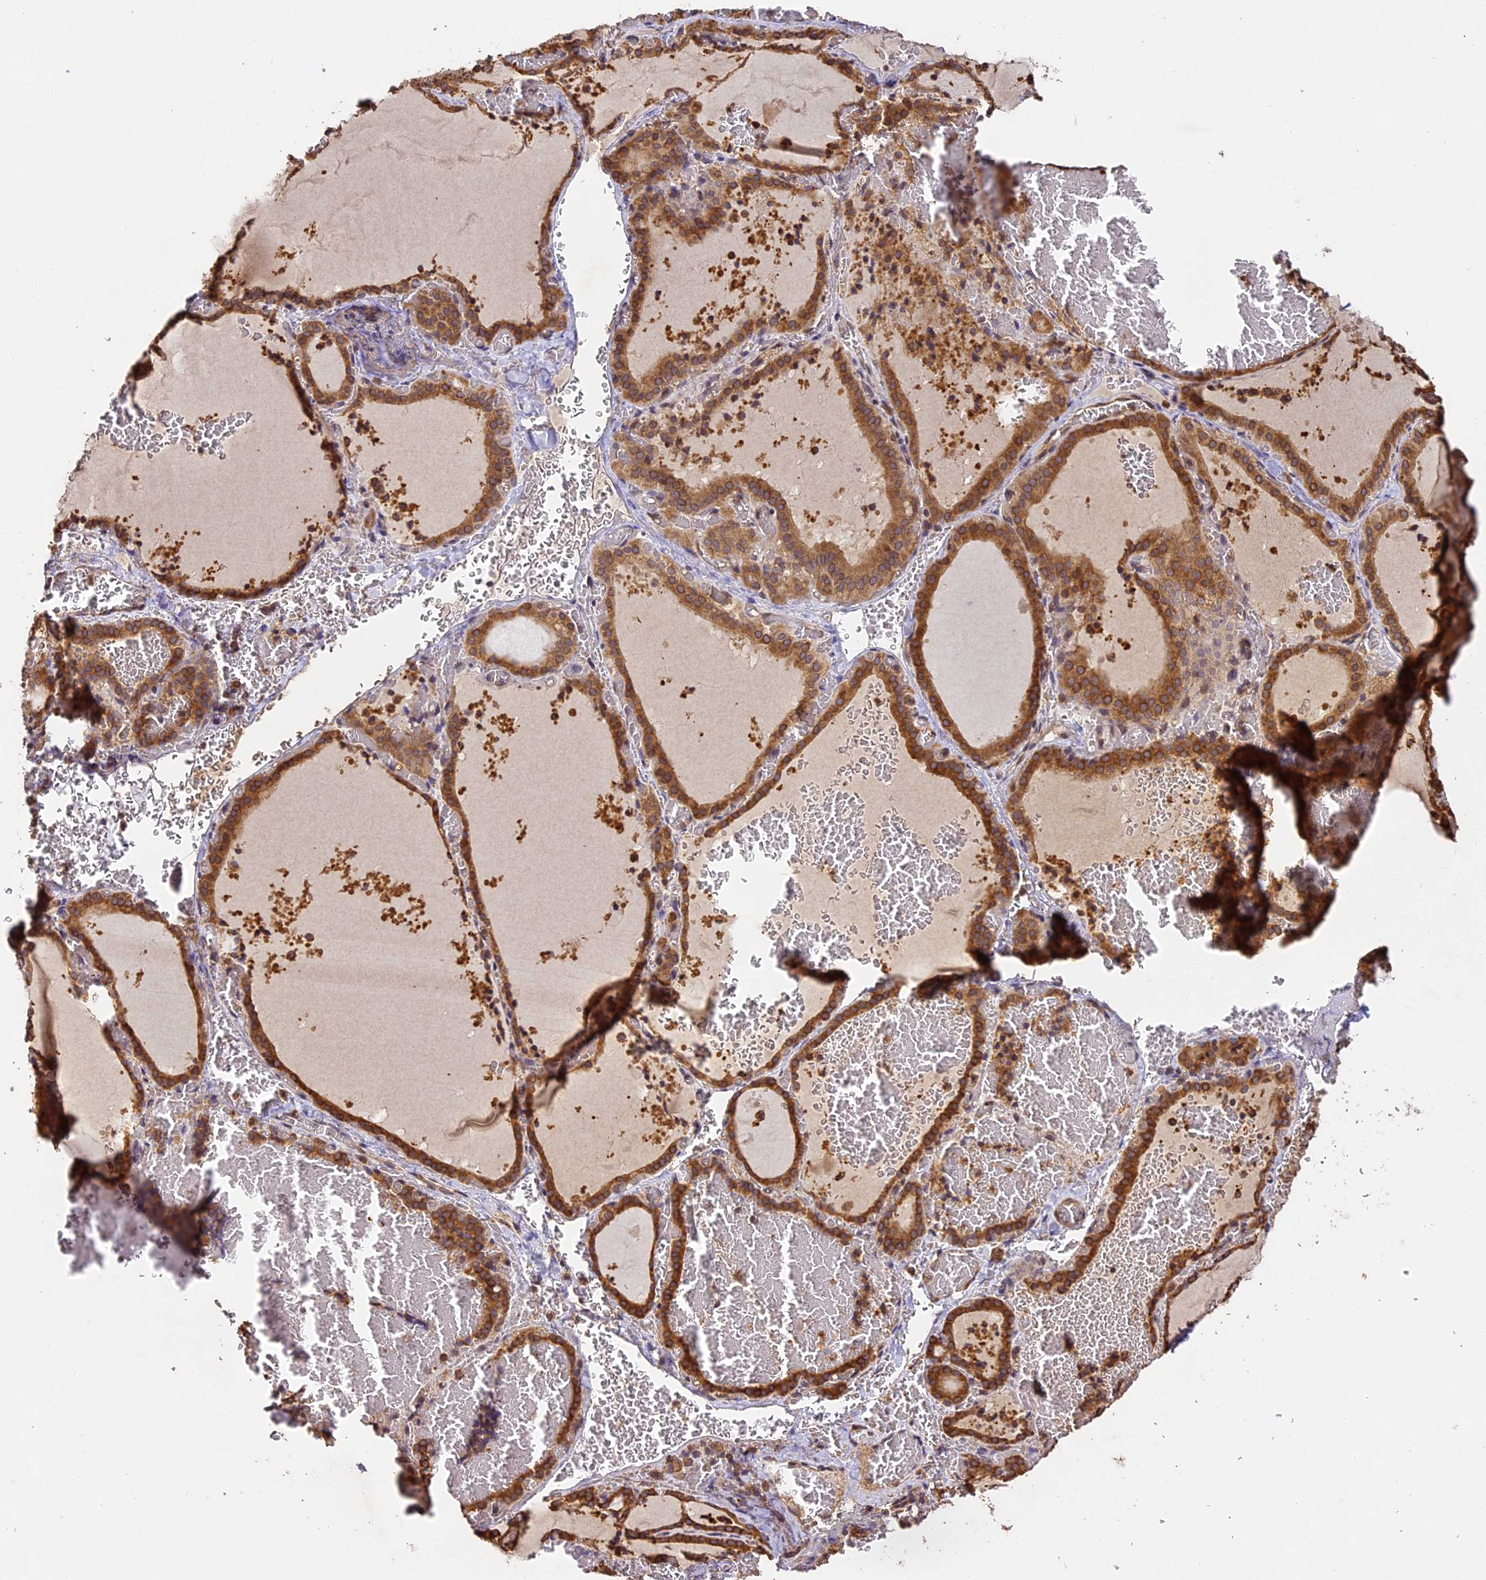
{"staining": {"intensity": "moderate", "quantity": ">75%", "location": "cytoplasmic/membranous"}, "tissue": "thyroid gland", "cell_type": "Glandular cells", "image_type": "normal", "snomed": [{"axis": "morphology", "description": "Normal tissue, NOS"}, {"axis": "topography", "description": "Thyroid gland"}], "caption": "Protein expression analysis of normal human thyroid gland reveals moderate cytoplasmic/membranous expression in about >75% of glandular cells. Nuclei are stained in blue.", "gene": "BRAP", "patient": {"sex": "female", "age": 39}}